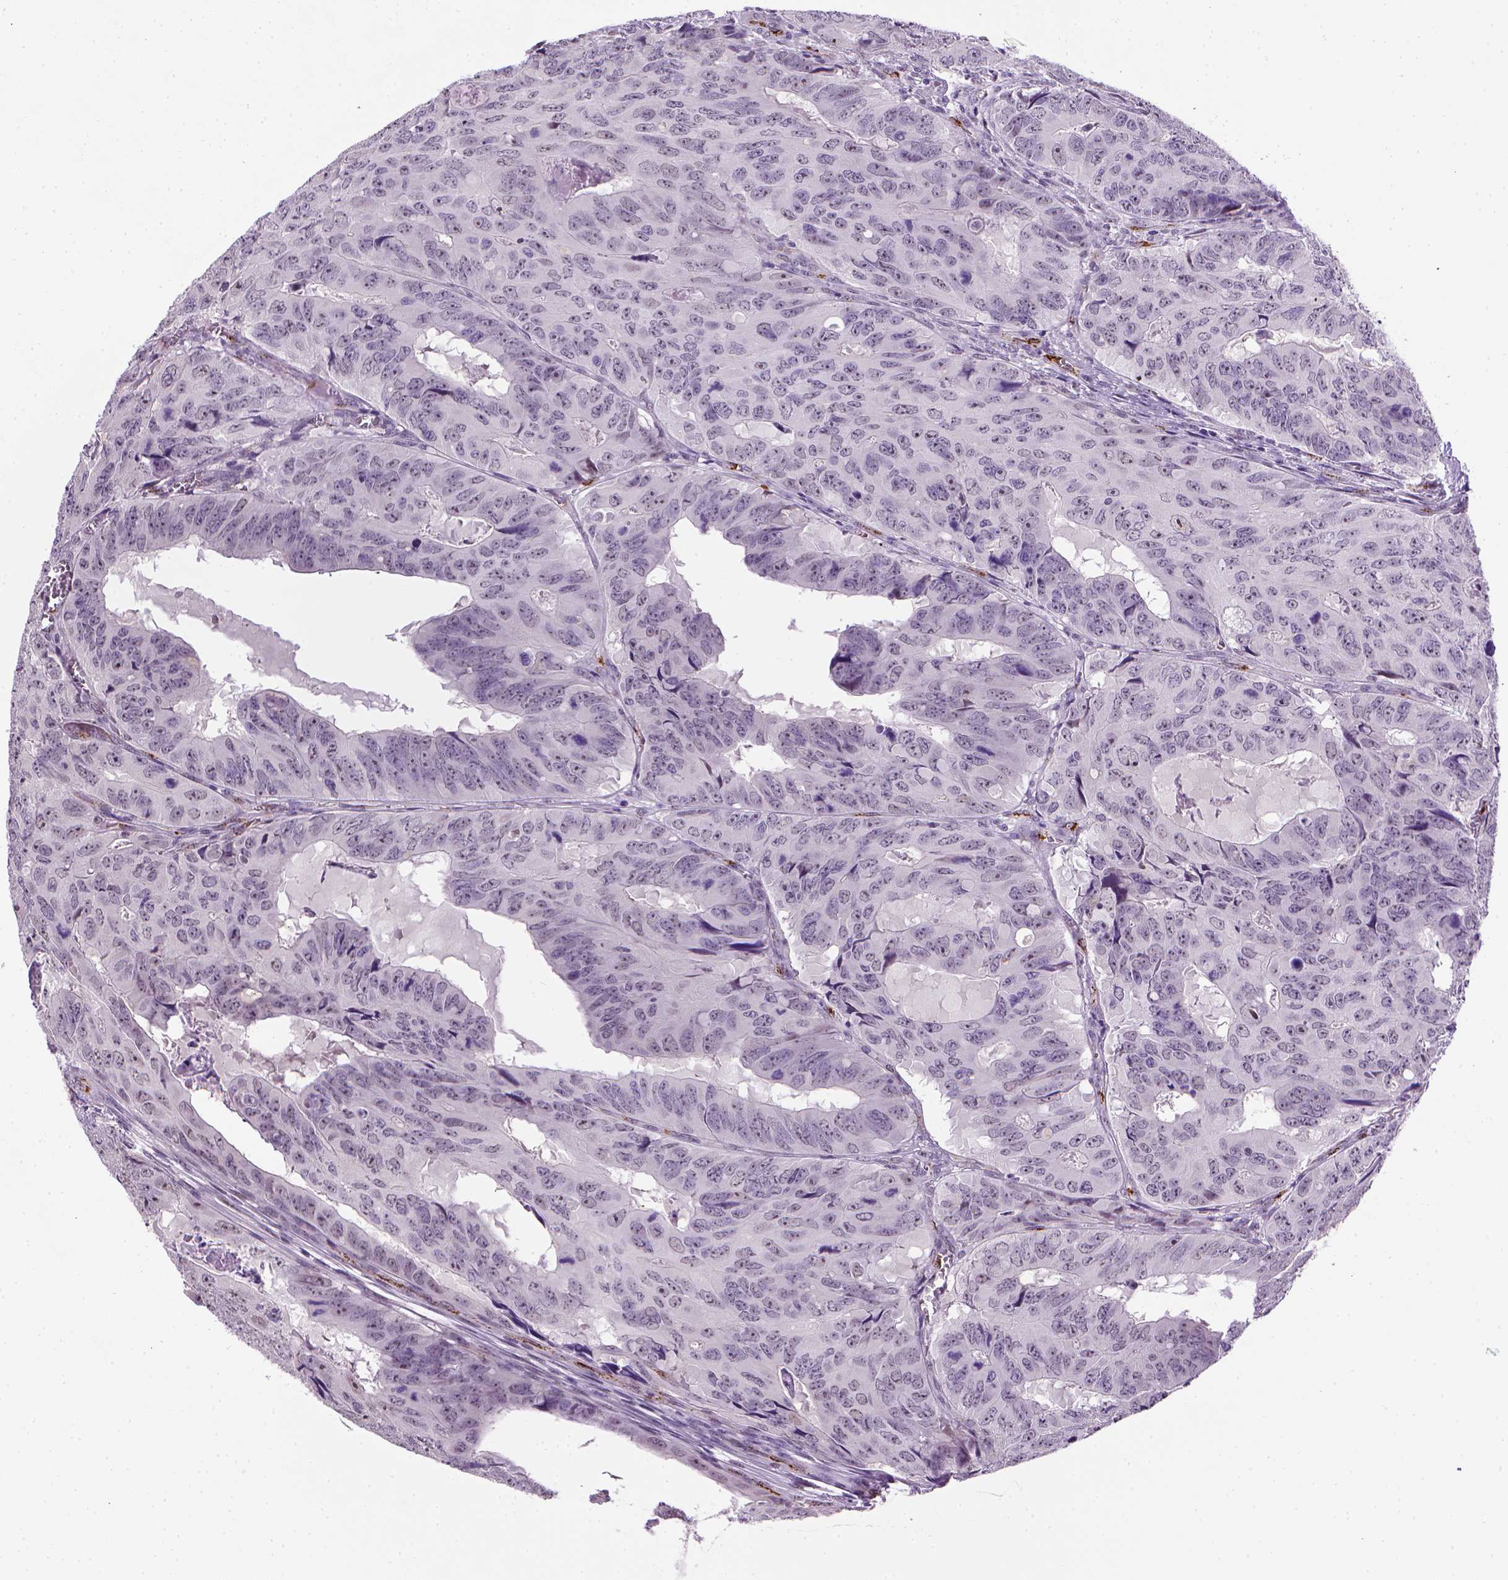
{"staining": {"intensity": "negative", "quantity": "none", "location": "none"}, "tissue": "colorectal cancer", "cell_type": "Tumor cells", "image_type": "cancer", "snomed": [{"axis": "morphology", "description": "Adenocarcinoma, NOS"}, {"axis": "topography", "description": "Colon"}], "caption": "IHC photomicrograph of colorectal cancer stained for a protein (brown), which demonstrates no staining in tumor cells.", "gene": "VWF", "patient": {"sex": "male", "age": 79}}